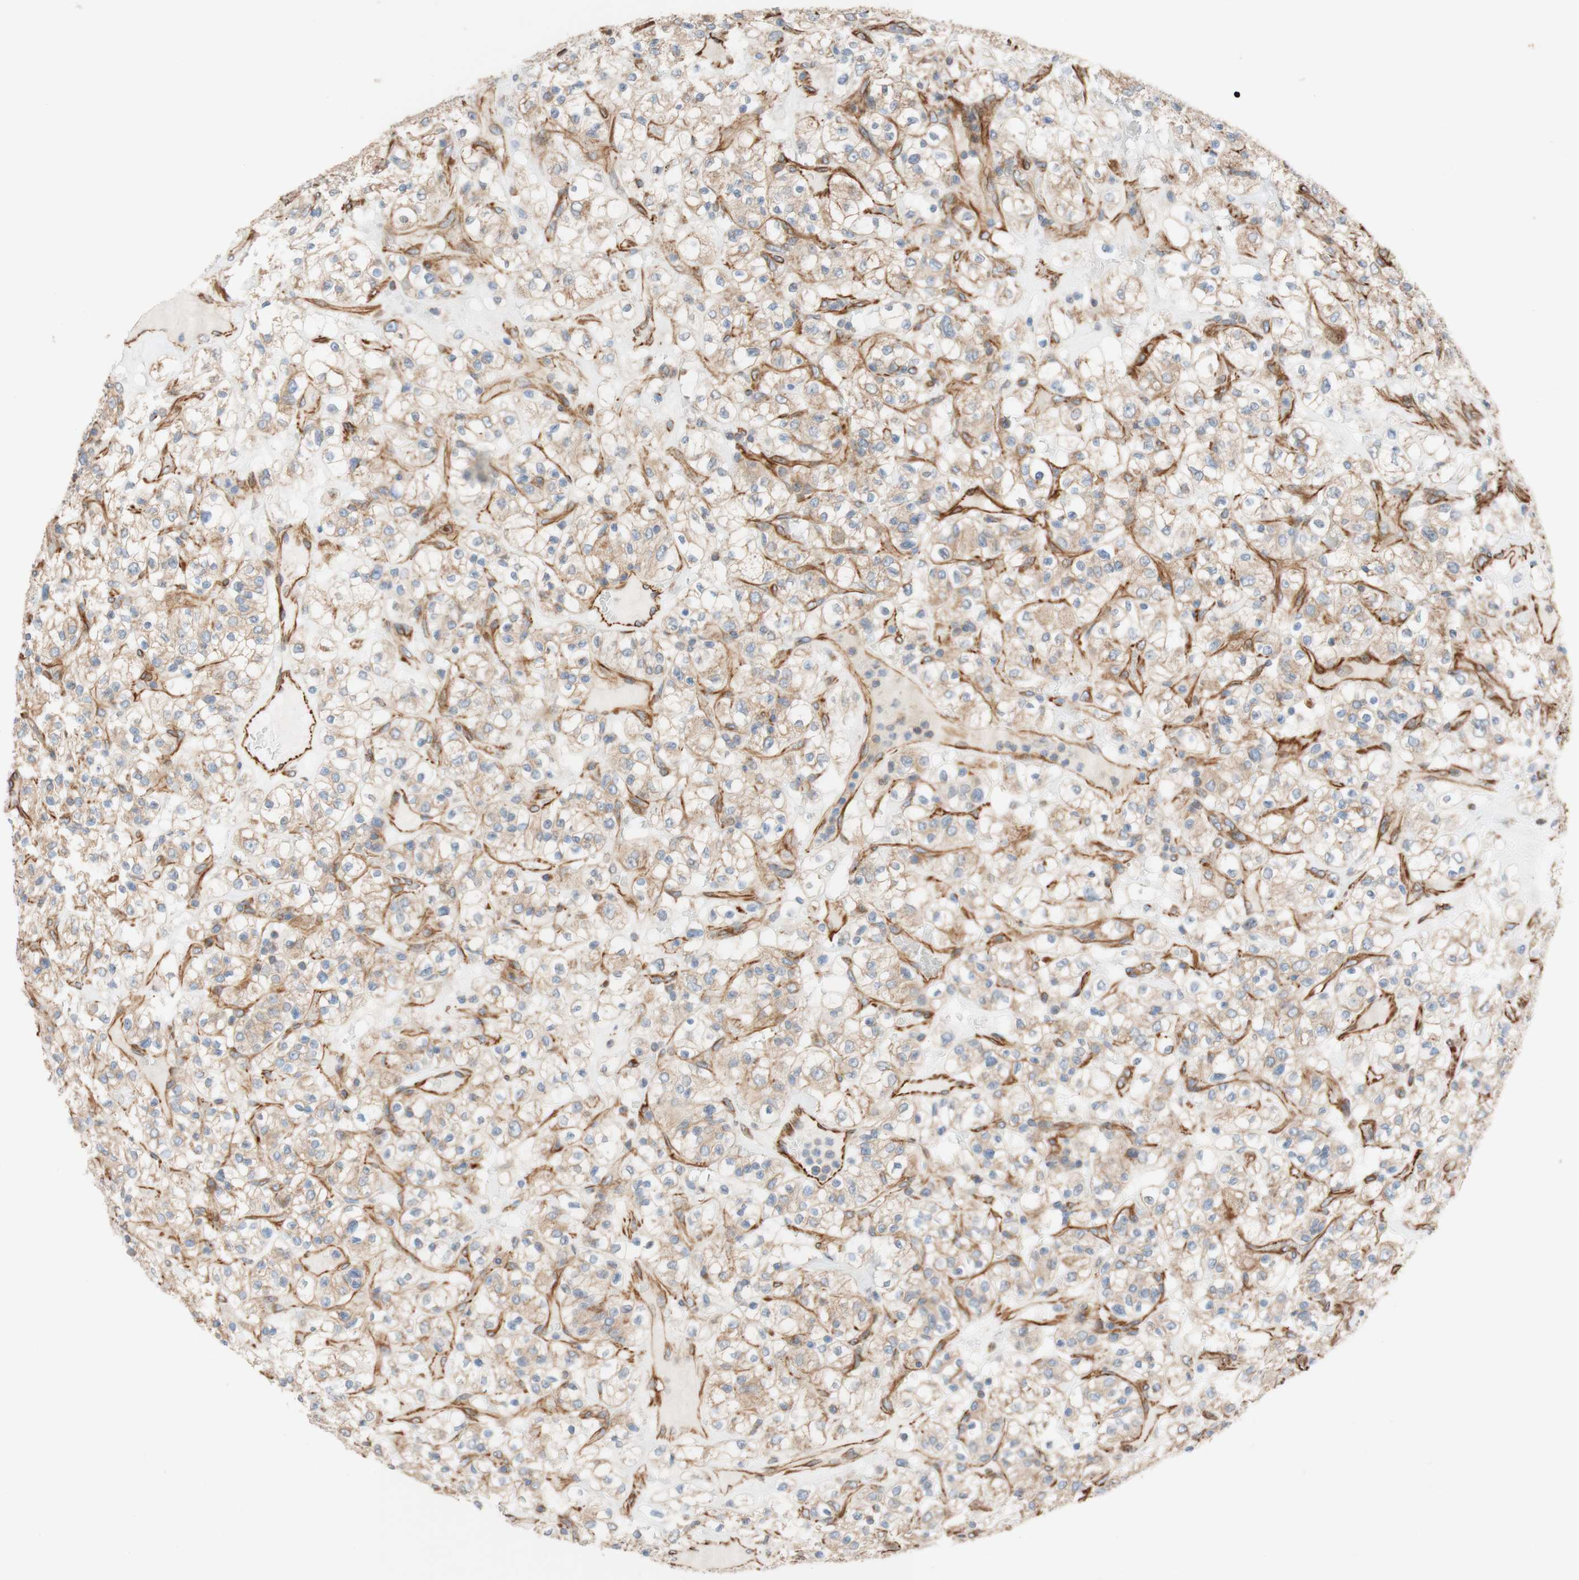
{"staining": {"intensity": "moderate", "quantity": ">75%", "location": "cytoplasmic/membranous"}, "tissue": "renal cancer", "cell_type": "Tumor cells", "image_type": "cancer", "snomed": [{"axis": "morphology", "description": "Normal tissue, NOS"}, {"axis": "morphology", "description": "Adenocarcinoma, NOS"}, {"axis": "topography", "description": "Kidney"}], "caption": "Moderate cytoplasmic/membranous protein positivity is identified in about >75% of tumor cells in renal adenocarcinoma. (Stains: DAB (3,3'-diaminobenzidine) in brown, nuclei in blue, Microscopy: brightfield microscopy at high magnification).", "gene": "C1orf43", "patient": {"sex": "female", "age": 72}}